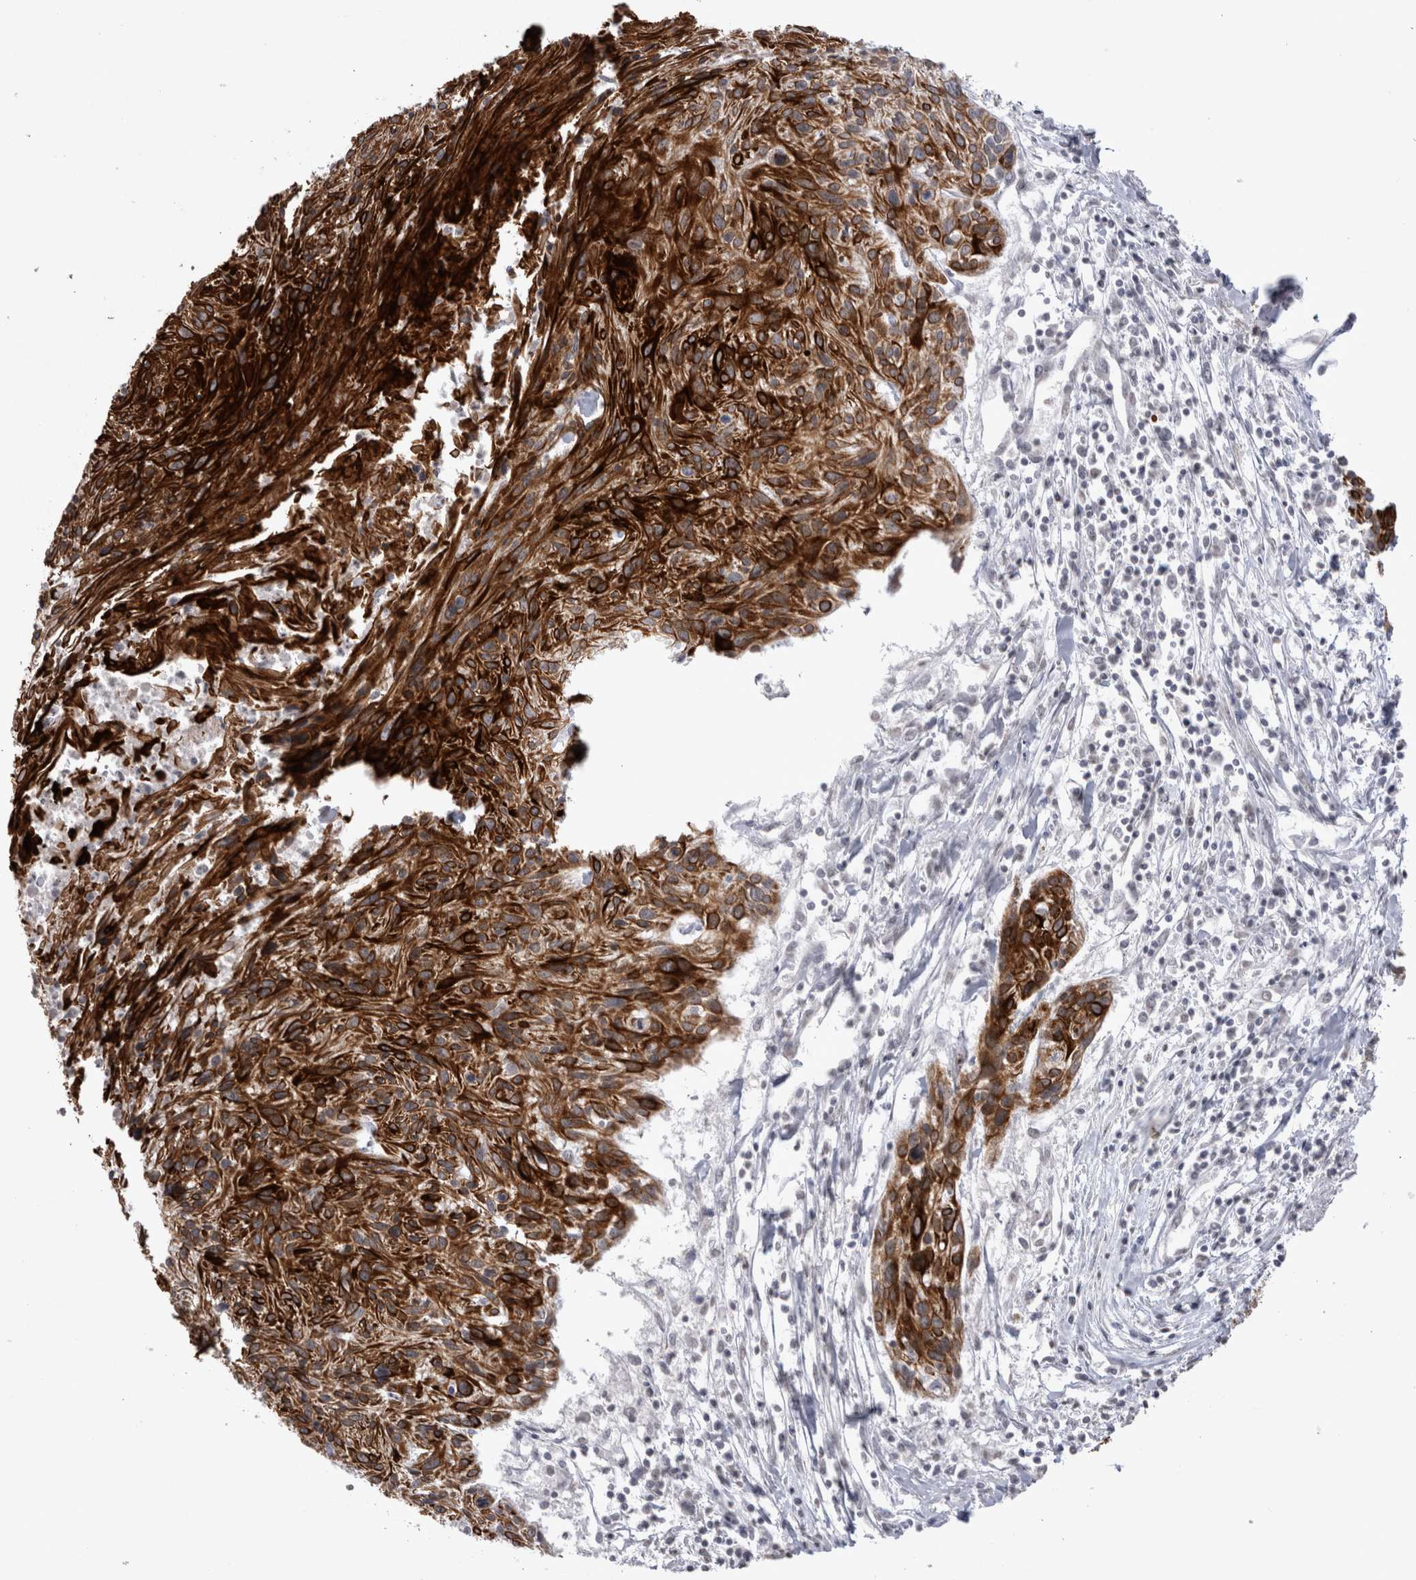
{"staining": {"intensity": "strong", "quantity": ">75%", "location": "cytoplasmic/membranous"}, "tissue": "cervical cancer", "cell_type": "Tumor cells", "image_type": "cancer", "snomed": [{"axis": "morphology", "description": "Squamous cell carcinoma, NOS"}, {"axis": "topography", "description": "Cervix"}], "caption": "Brown immunohistochemical staining in human squamous cell carcinoma (cervical) exhibits strong cytoplasmic/membranous positivity in approximately >75% of tumor cells. The protein is shown in brown color, while the nuclei are stained blue.", "gene": "DDX4", "patient": {"sex": "female", "age": 51}}